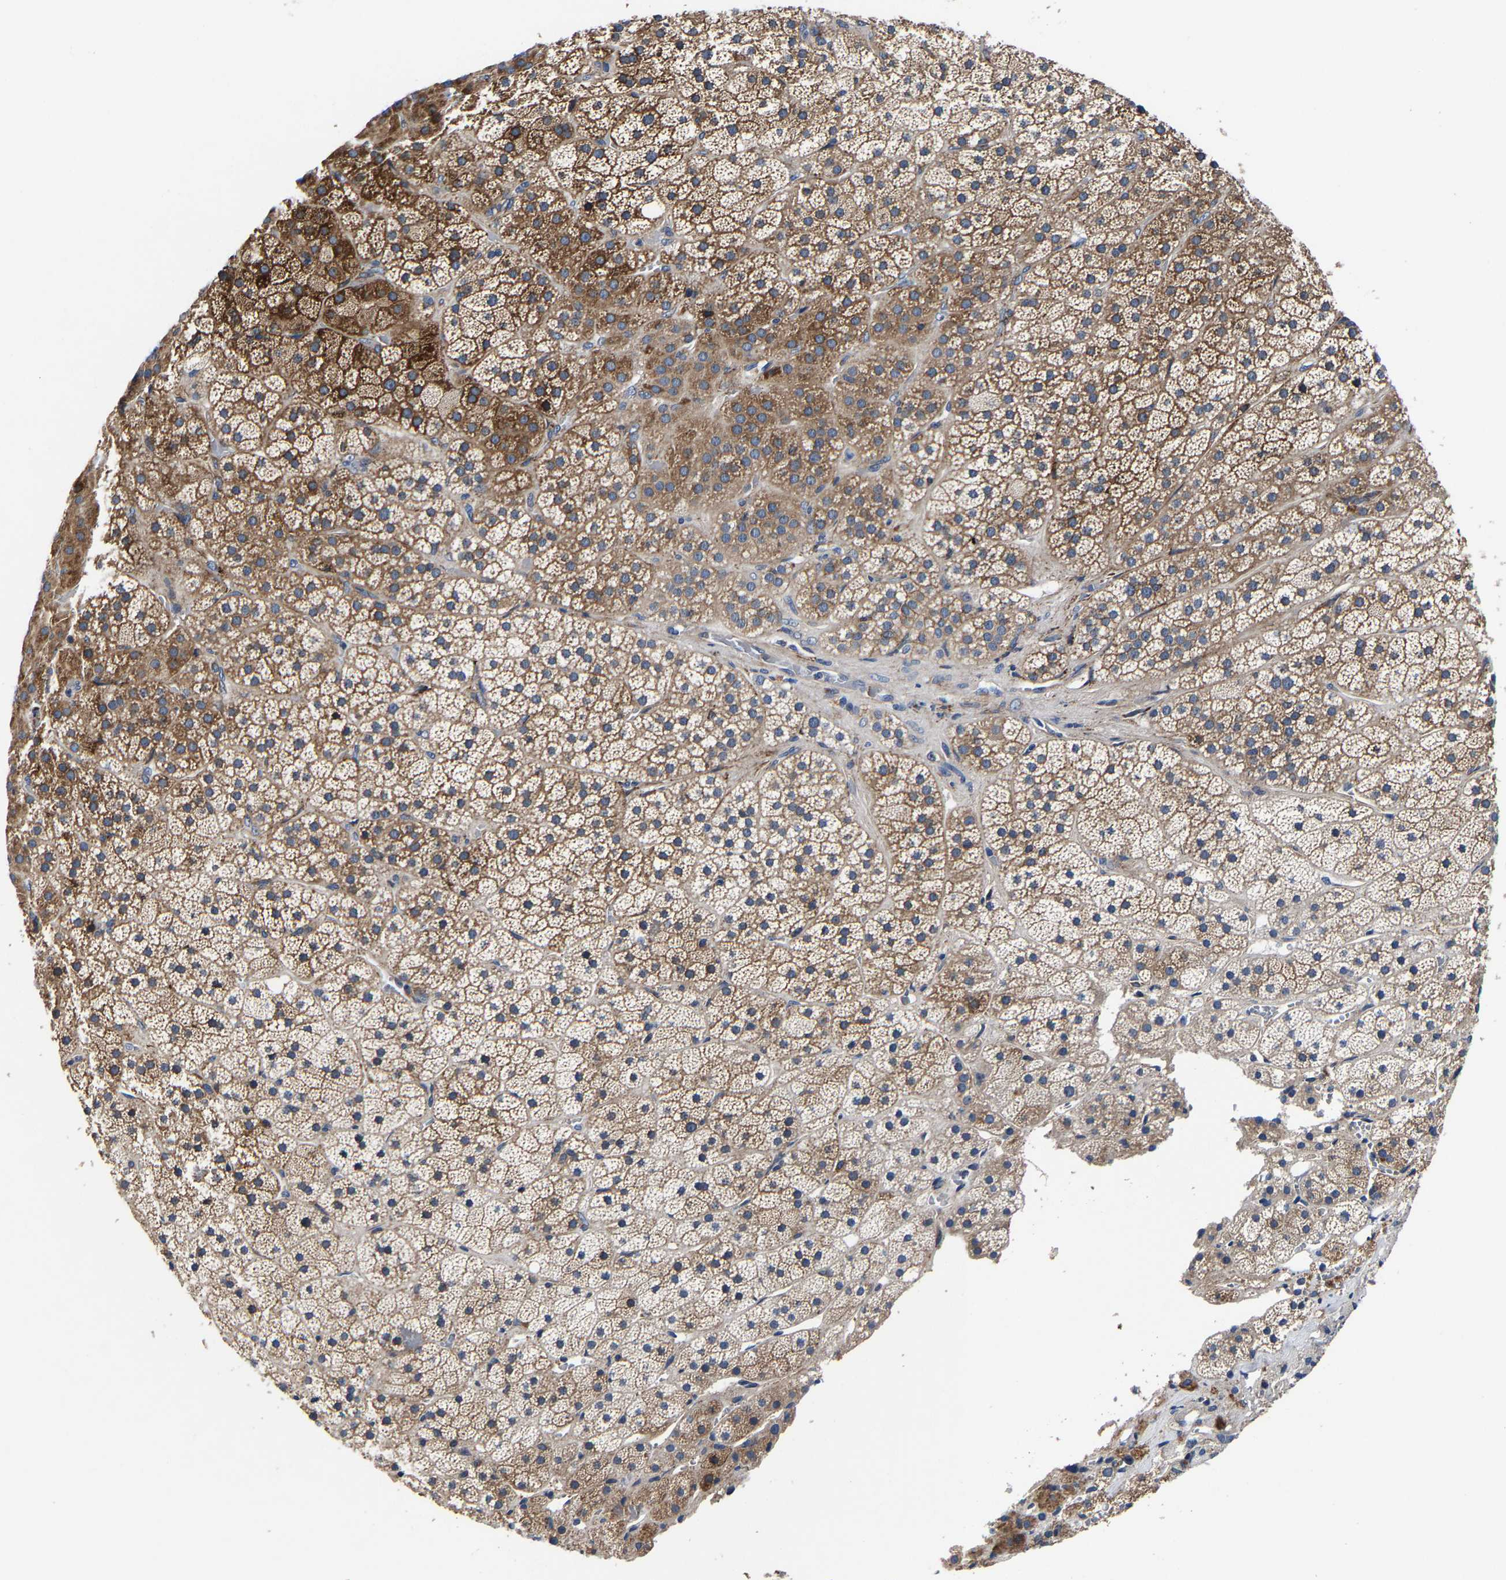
{"staining": {"intensity": "moderate", "quantity": ">75%", "location": "cytoplasmic/membranous"}, "tissue": "adrenal gland", "cell_type": "Glandular cells", "image_type": "normal", "snomed": [{"axis": "morphology", "description": "Normal tissue, NOS"}, {"axis": "topography", "description": "Adrenal gland"}], "caption": "Normal adrenal gland displays moderate cytoplasmic/membranous positivity in about >75% of glandular cells.", "gene": "SLC12A2", "patient": {"sex": "male", "age": 57}}